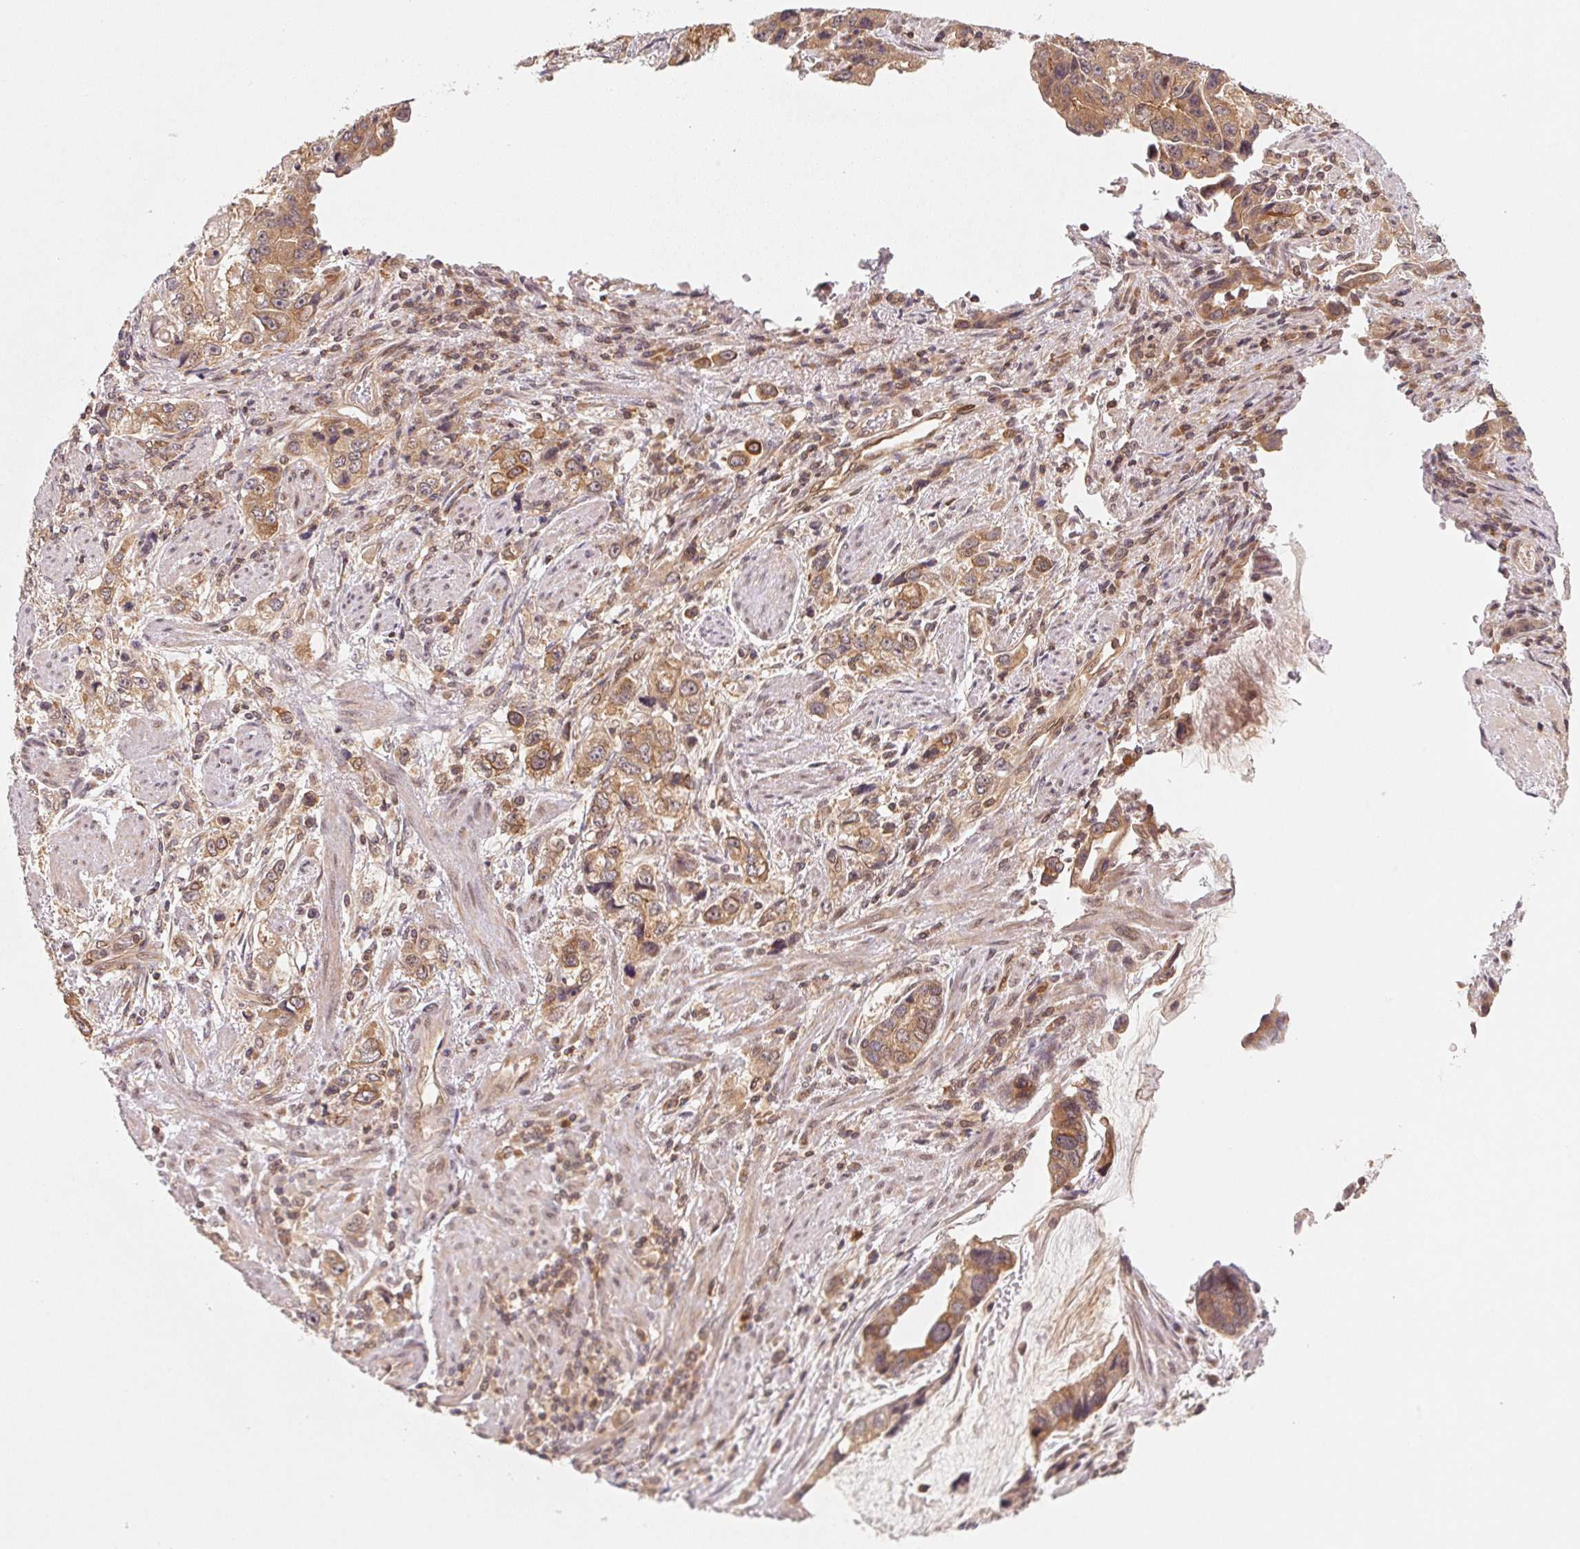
{"staining": {"intensity": "moderate", "quantity": ">75%", "location": "cytoplasmic/membranous"}, "tissue": "stomach cancer", "cell_type": "Tumor cells", "image_type": "cancer", "snomed": [{"axis": "morphology", "description": "Adenocarcinoma, NOS"}, {"axis": "topography", "description": "Stomach, lower"}], "caption": "The immunohistochemical stain labels moderate cytoplasmic/membranous expression in tumor cells of stomach cancer tissue.", "gene": "CCDC102B", "patient": {"sex": "female", "age": 93}}